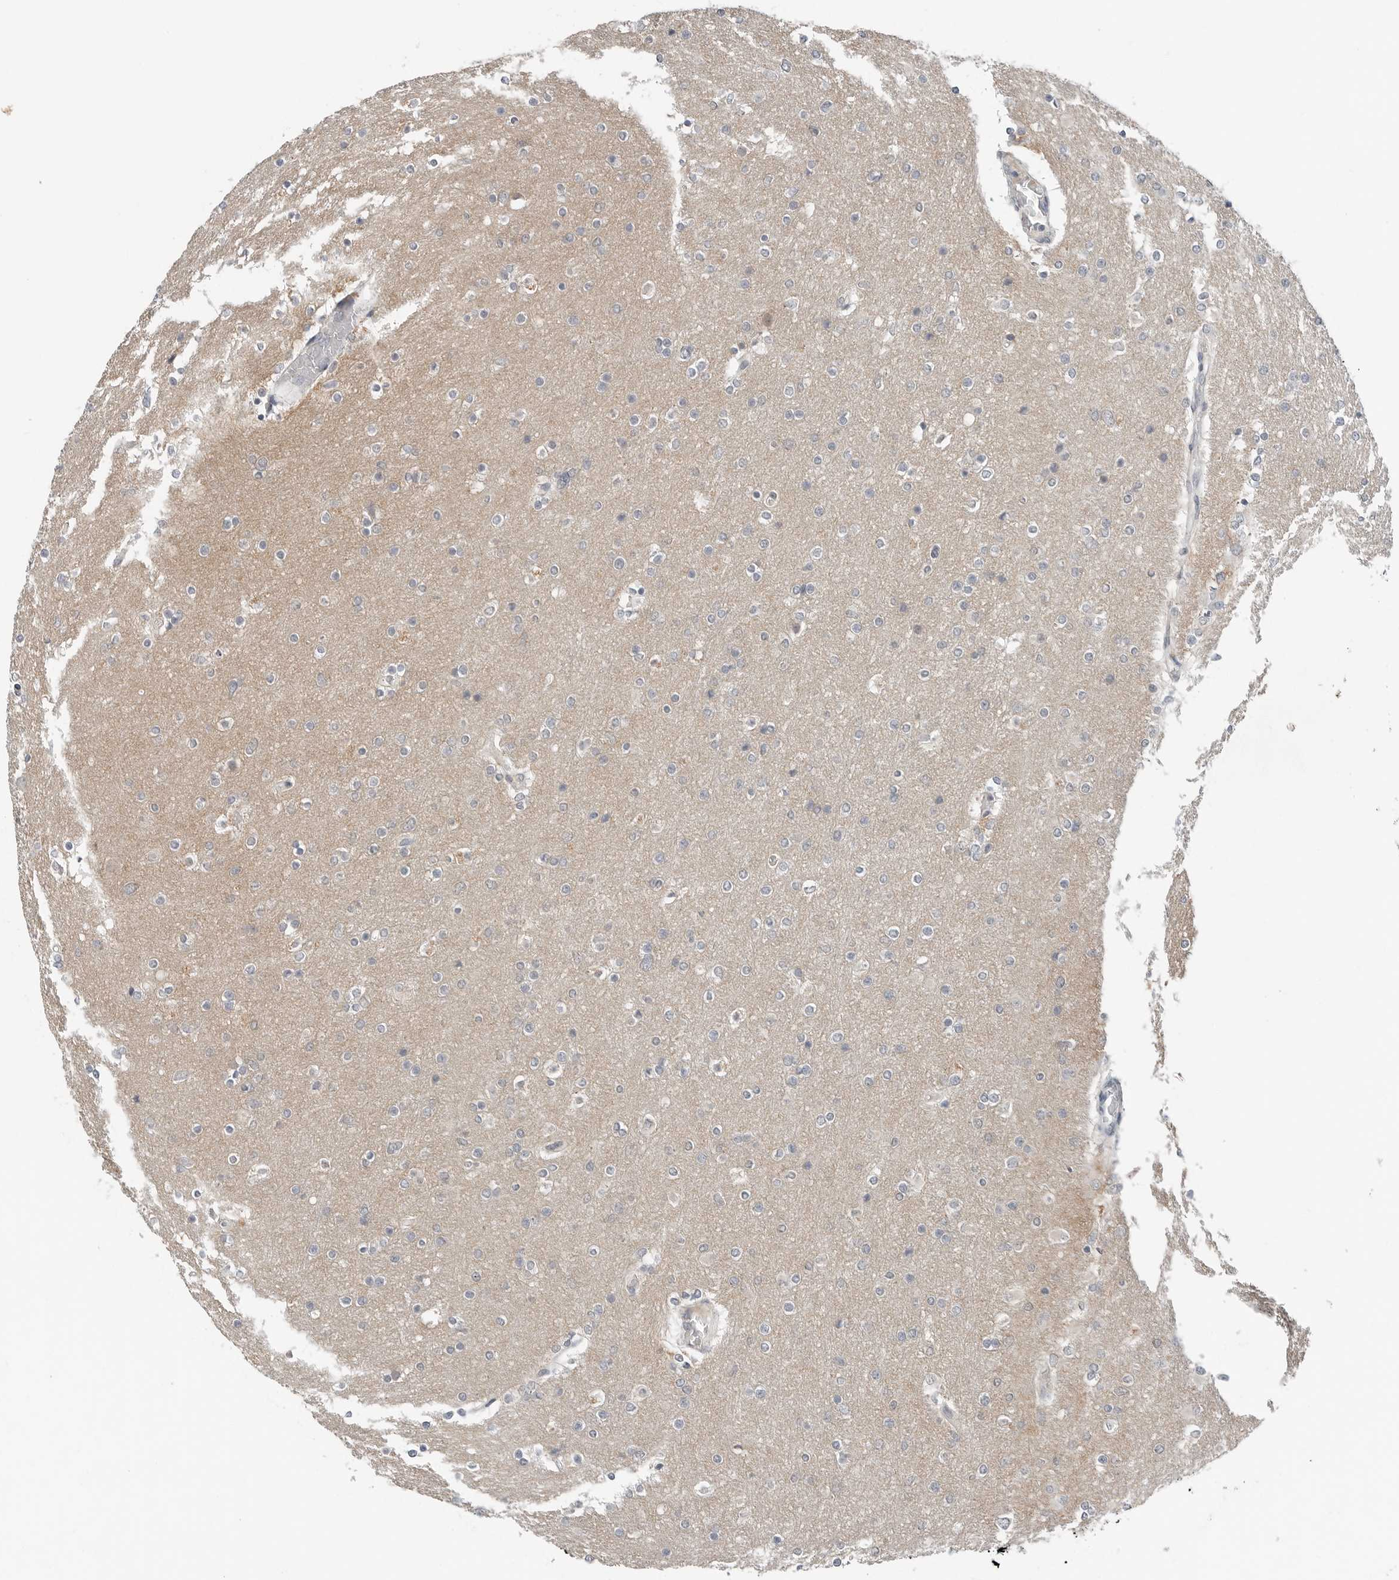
{"staining": {"intensity": "negative", "quantity": "none", "location": "none"}, "tissue": "glioma", "cell_type": "Tumor cells", "image_type": "cancer", "snomed": [{"axis": "morphology", "description": "Glioma, malignant, High grade"}, {"axis": "topography", "description": "Cerebral cortex"}], "caption": "A micrograph of human malignant high-grade glioma is negative for staining in tumor cells.", "gene": "FCRLB", "patient": {"sex": "female", "age": 36}}